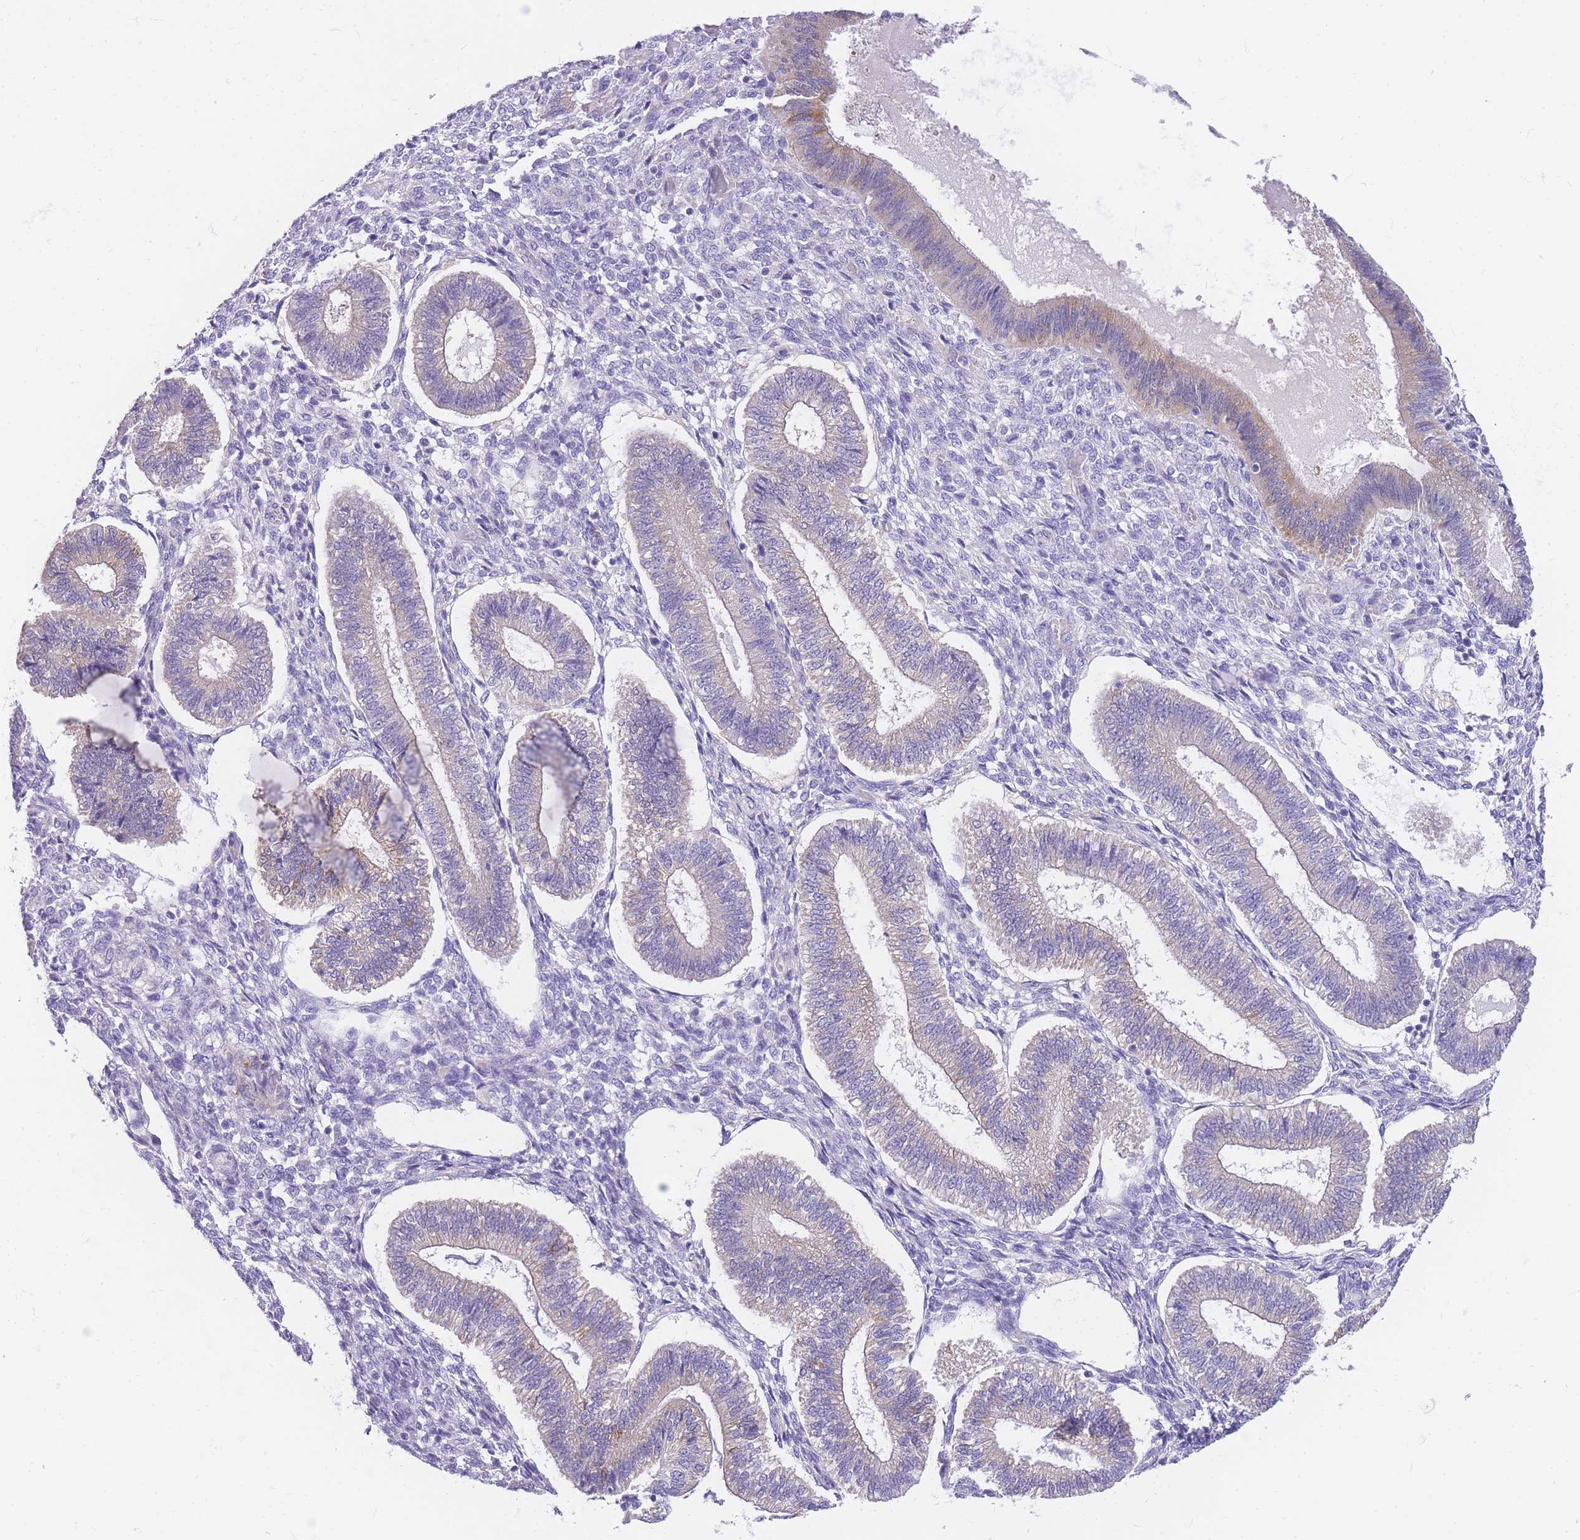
{"staining": {"intensity": "negative", "quantity": "none", "location": "none"}, "tissue": "endometrium", "cell_type": "Cells in endometrial stroma", "image_type": "normal", "snomed": [{"axis": "morphology", "description": "Normal tissue, NOS"}, {"axis": "topography", "description": "Endometrium"}], "caption": "Protein analysis of unremarkable endometrium reveals no significant positivity in cells in endometrial stroma. Brightfield microscopy of immunohistochemistry stained with DAB (3,3'-diaminobenzidine) (brown) and hematoxylin (blue), captured at high magnification.", "gene": "S100PBP", "patient": {"sex": "female", "age": 25}}